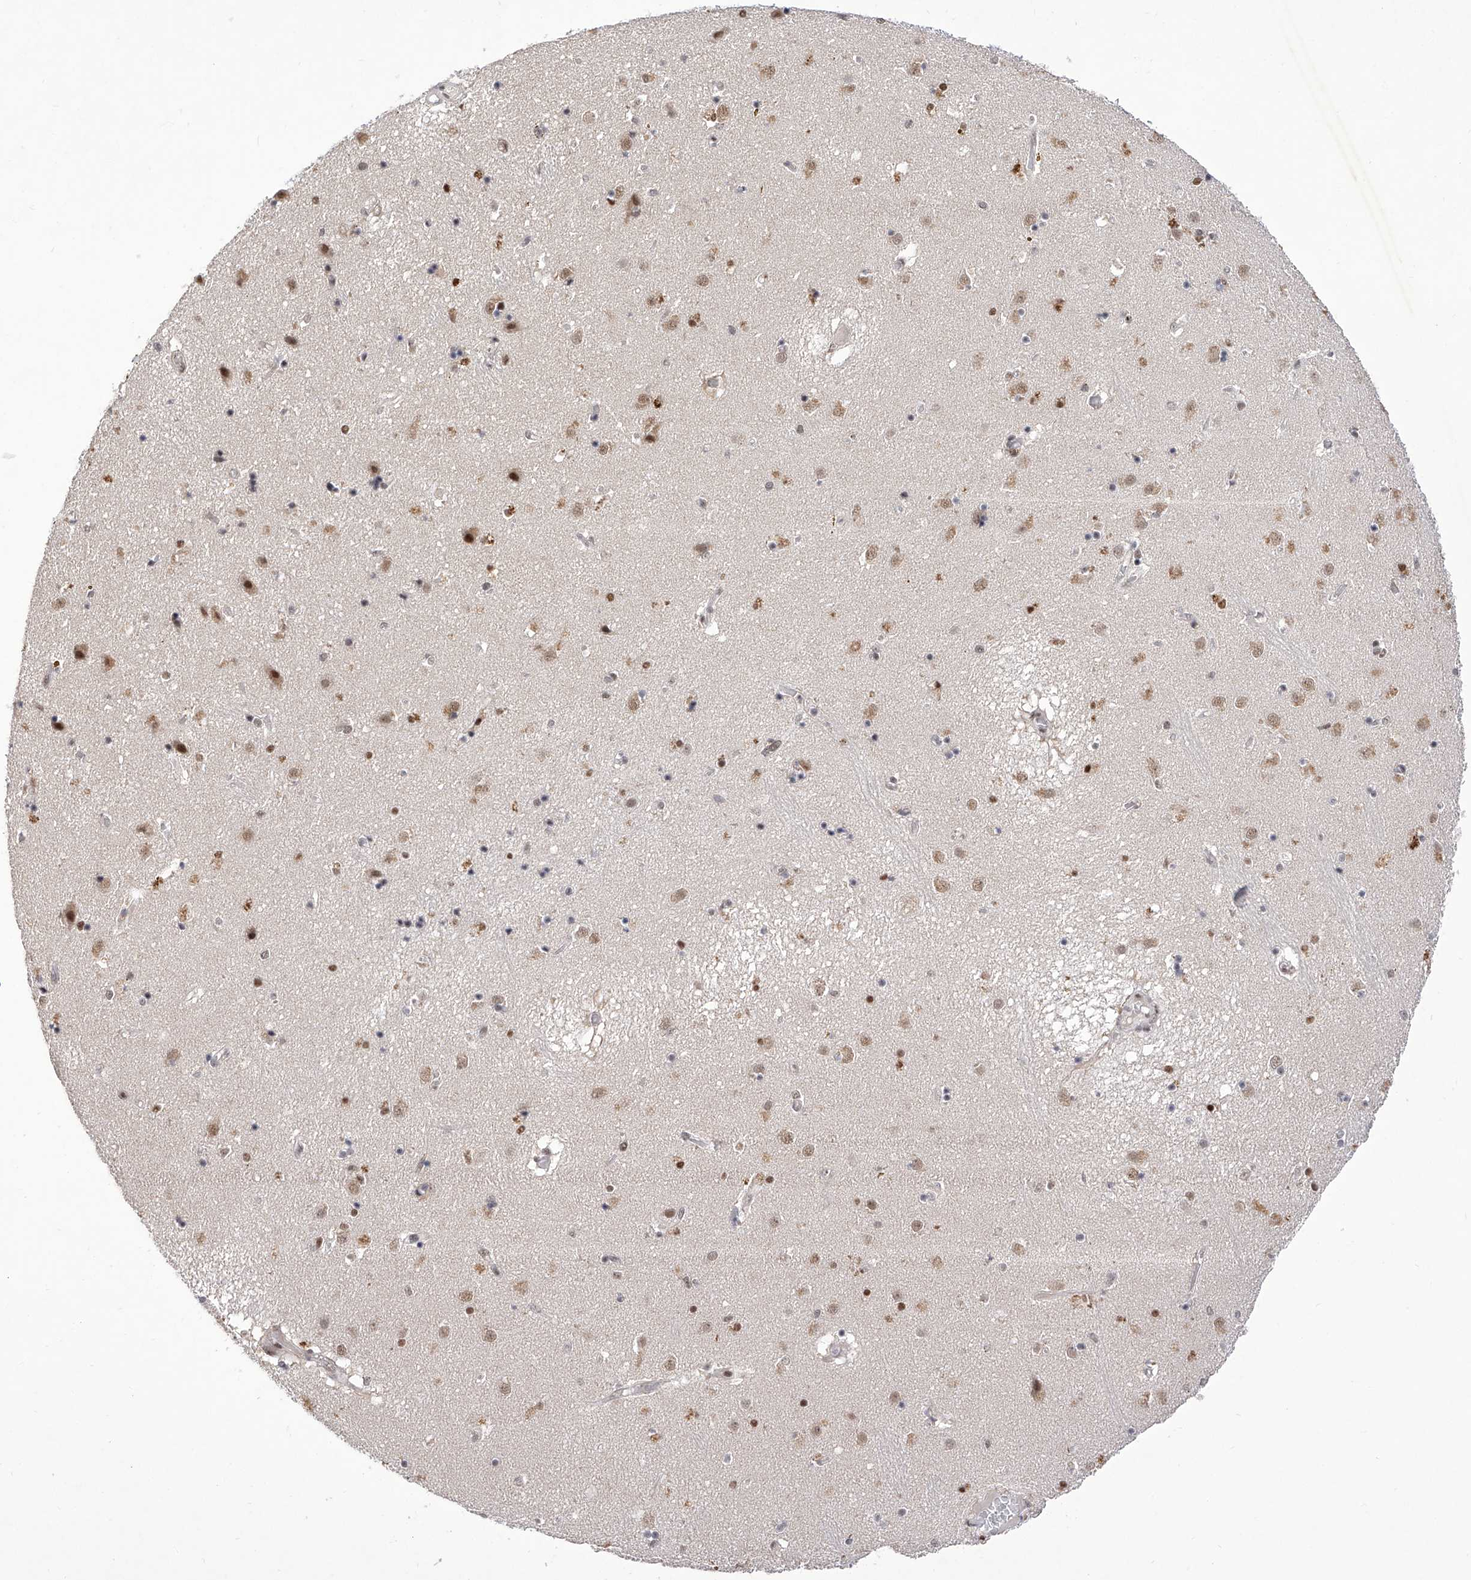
{"staining": {"intensity": "moderate", "quantity": "<25%", "location": "nuclear"}, "tissue": "caudate", "cell_type": "Glial cells", "image_type": "normal", "snomed": [{"axis": "morphology", "description": "Normal tissue, NOS"}, {"axis": "topography", "description": "Lateral ventricle wall"}], "caption": "Immunohistochemistry (DAB) staining of unremarkable human caudate demonstrates moderate nuclear protein expression in approximately <25% of glial cells. (IHC, brightfield microscopy, high magnification).", "gene": "RAD54L", "patient": {"sex": "male", "age": 70}}